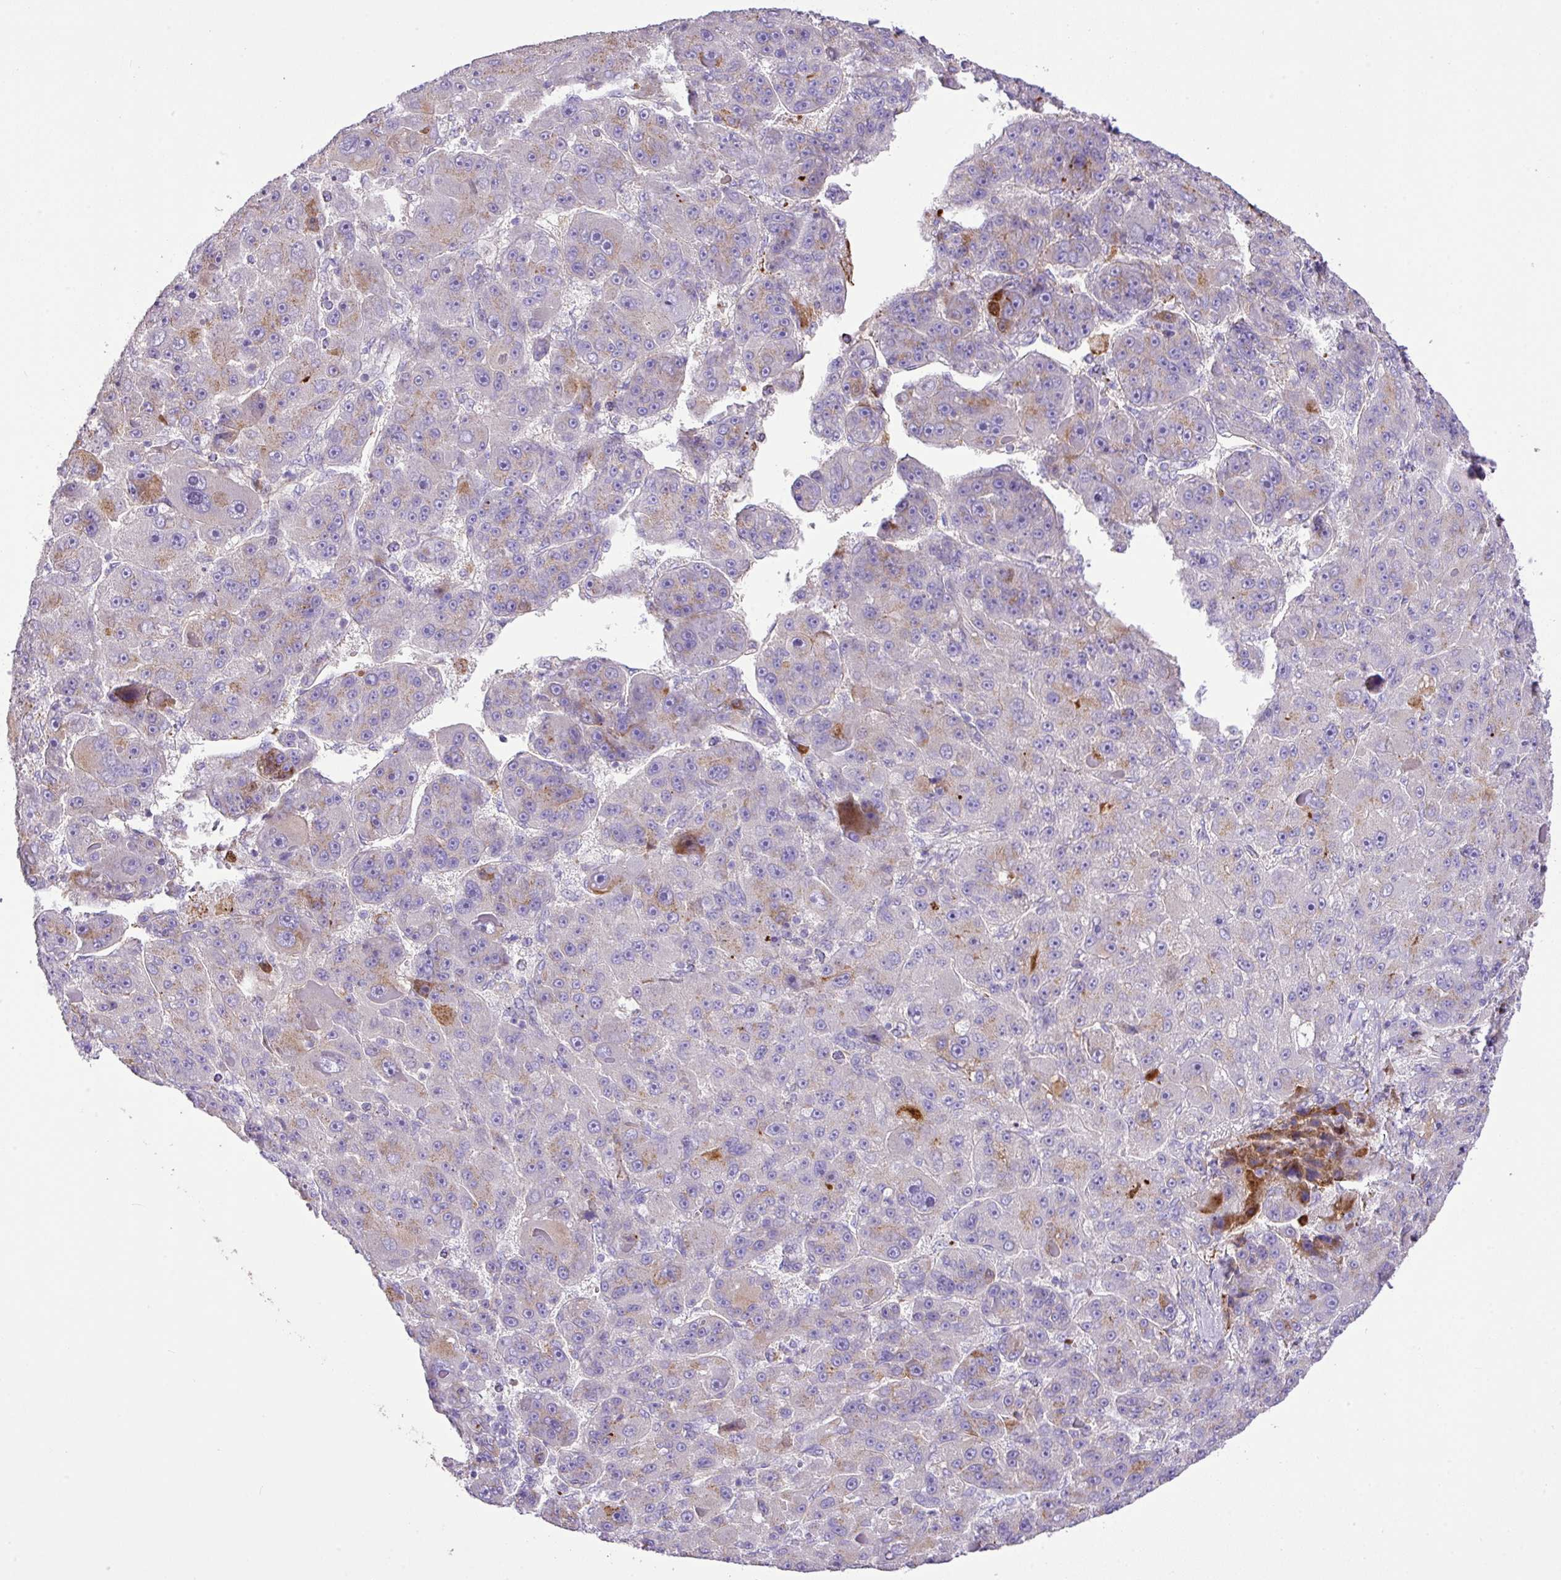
{"staining": {"intensity": "moderate", "quantity": "<25%", "location": "cytoplasmic/membranous"}, "tissue": "liver cancer", "cell_type": "Tumor cells", "image_type": "cancer", "snomed": [{"axis": "morphology", "description": "Carcinoma, Hepatocellular, NOS"}, {"axis": "topography", "description": "Liver"}], "caption": "This photomicrograph reveals immunohistochemistry staining of hepatocellular carcinoma (liver), with low moderate cytoplasmic/membranous positivity in approximately <25% of tumor cells.", "gene": "CTXN2", "patient": {"sex": "male", "age": 76}}